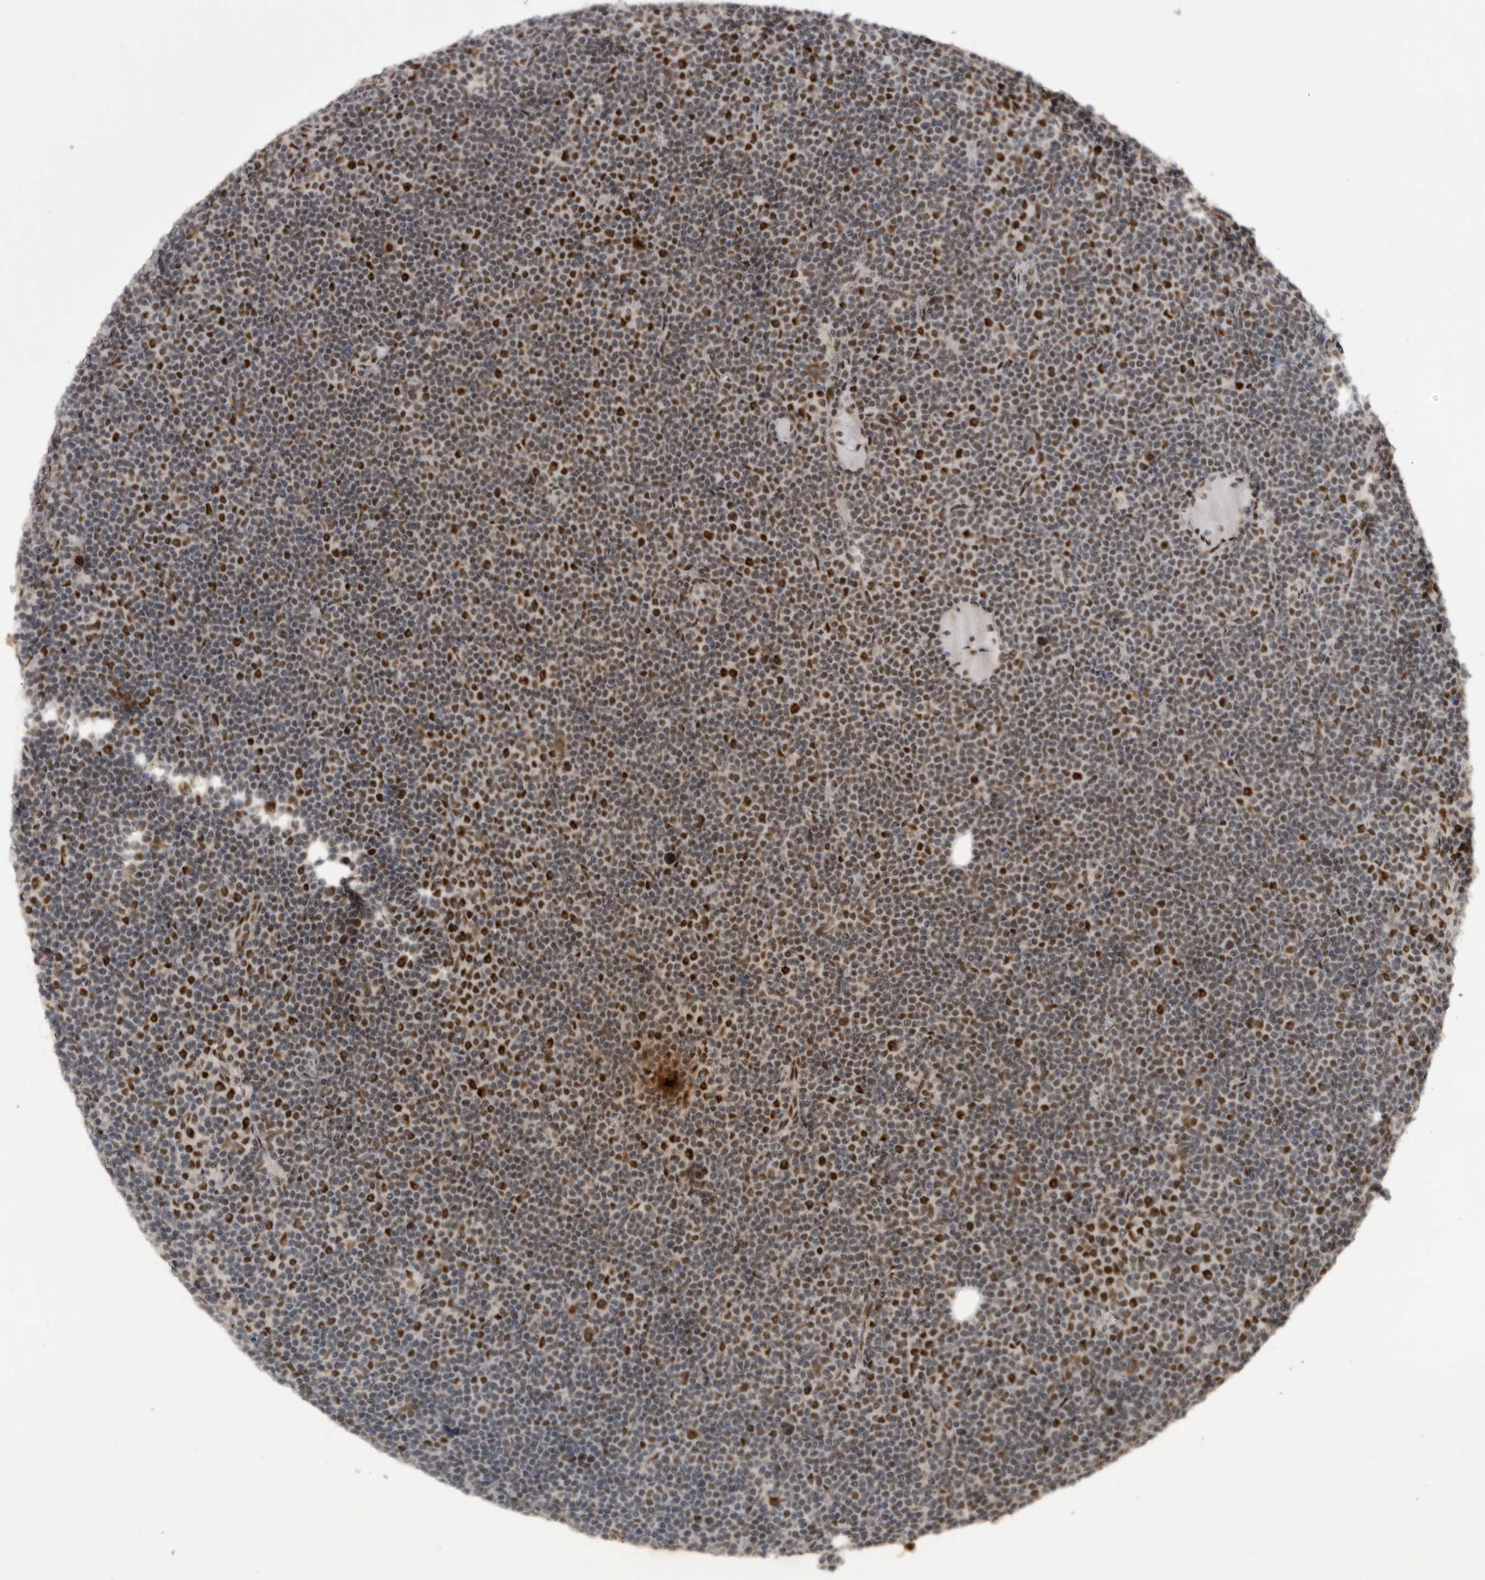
{"staining": {"intensity": "strong", "quantity": "25%-75%", "location": "nuclear"}, "tissue": "lymphoma", "cell_type": "Tumor cells", "image_type": "cancer", "snomed": [{"axis": "morphology", "description": "Malignant lymphoma, non-Hodgkin's type, Low grade"}, {"axis": "topography", "description": "Lymph node"}], "caption": "This micrograph displays low-grade malignant lymphoma, non-Hodgkin's type stained with IHC to label a protein in brown. The nuclear of tumor cells show strong positivity for the protein. Nuclei are counter-stained blue.", "gene": "PPP1R10", "patient": {"sex": "female", "age": 67}}